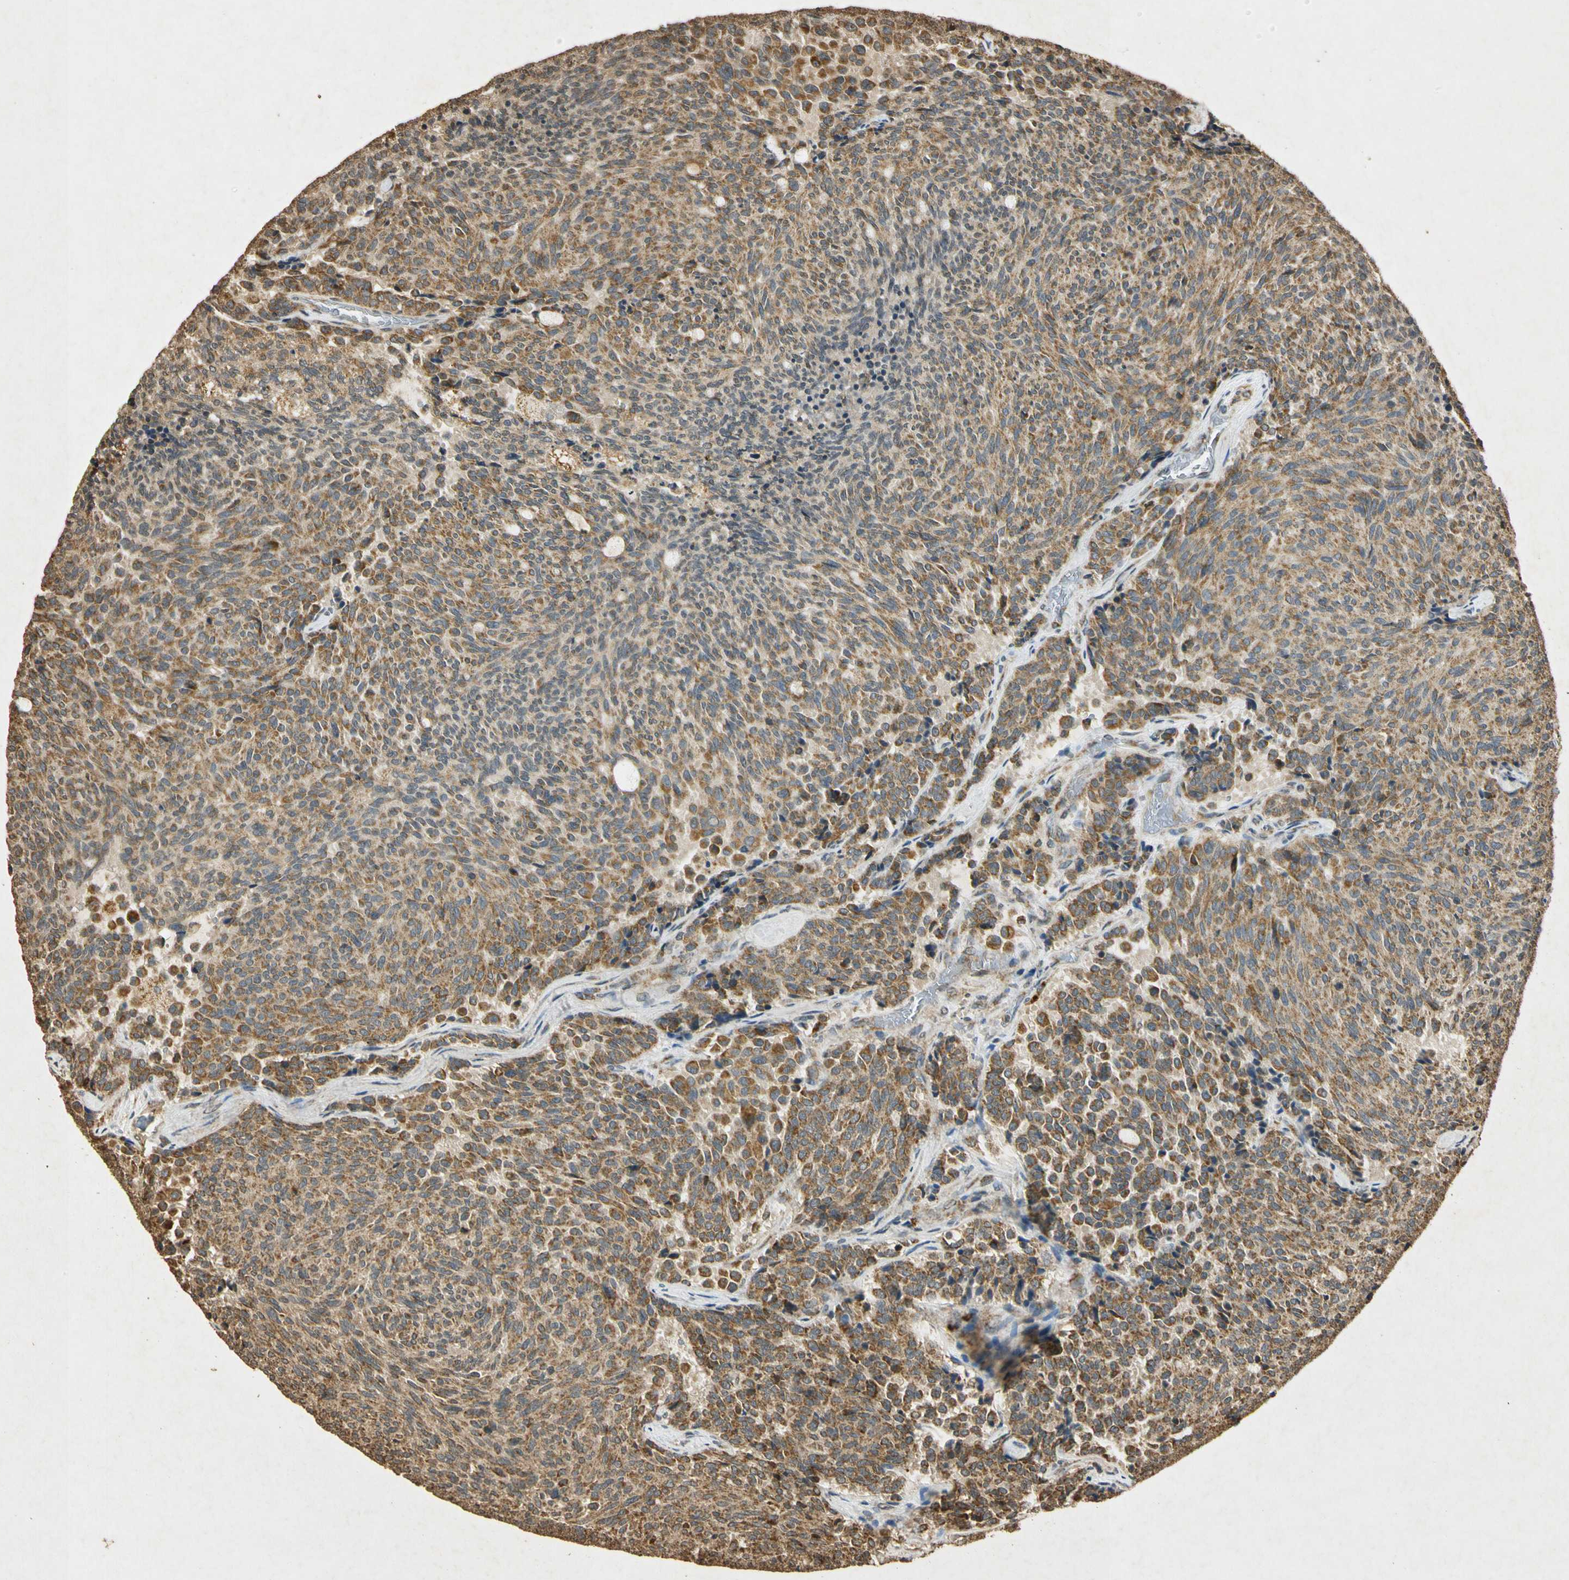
{"staining": {"intensity": "moderate", "quantity": "25%-75%", "location": "cytoplasmic/membranous"}, "tissue": "carcinoid", "cell_type": "Tumor cells", "image_type": "cancer", "snomed": [{"axis": "morphology", "description": "Carcinoid, malignant, NOS"}, {"axis": "topography", "description": "Pancreas"}], "caption": "A histopathology image showing moderate cytoplasmic/membranous staining in approximately 25%-75% of tumor cells in malignant carcinoid, as visualized by brown immunohistochemical staining.", "gene": "PRDX3", "patient": {"sex": "female", "age": 54}}